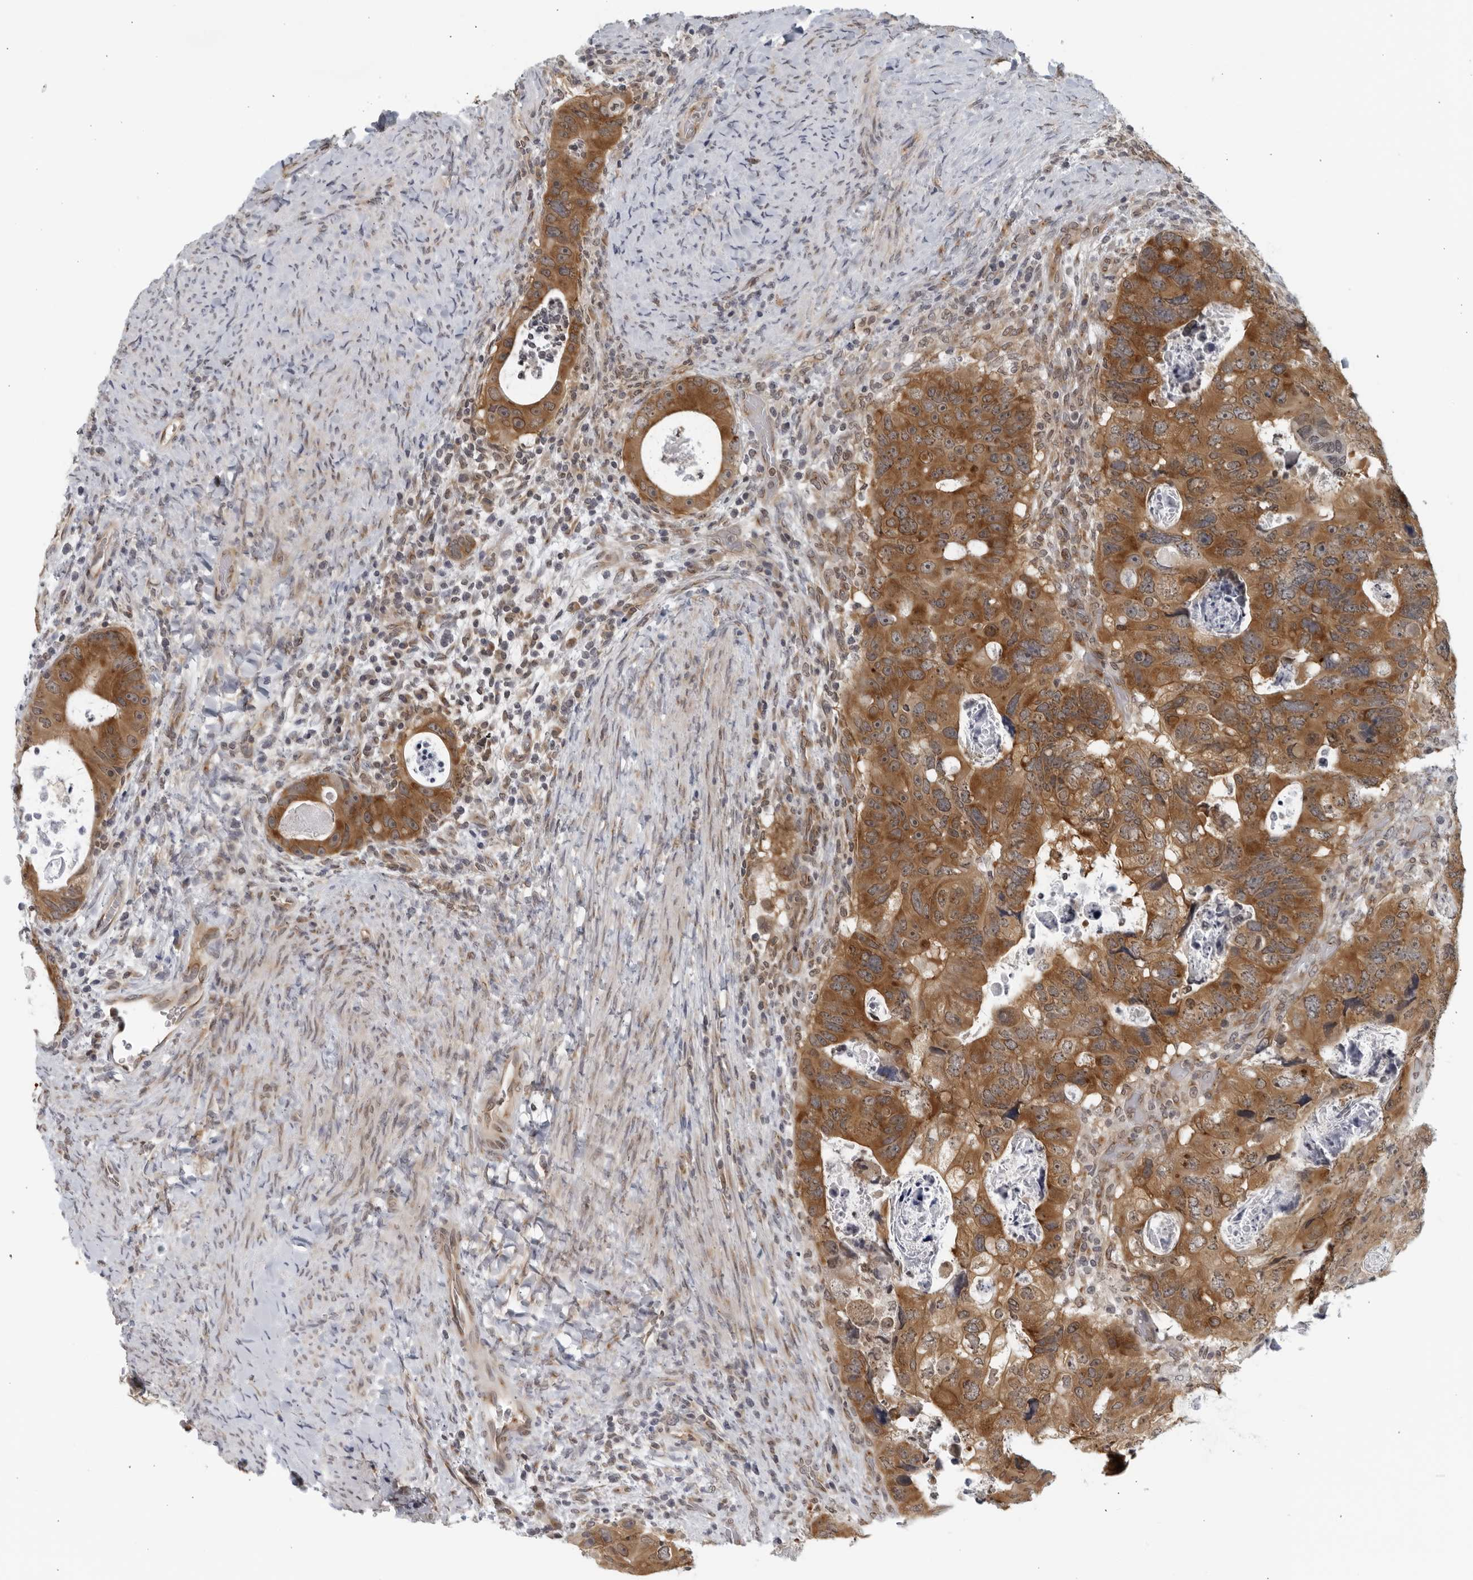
{"staining": {"intensity": "strong", "quantity": ">75%", "location": "cytoplasmic/membranous"}, "tissue": "colorectal cancer", "cell_type": "Tumor cells", "image_type": "cancer", "snomed": [{"axis": "morphology", "description": "Adenocarcinoma, NOS"}, {"axis": "topography", "description": "Rectum"}], "caption": "Human colorectal cancer stained for a protein (brown) displays strong cytoplasmic/membranous positive expression in approximately >75% of tumor cells.", "gene": "RC3H1", "patient": {"sex": "male", "age": 59}}